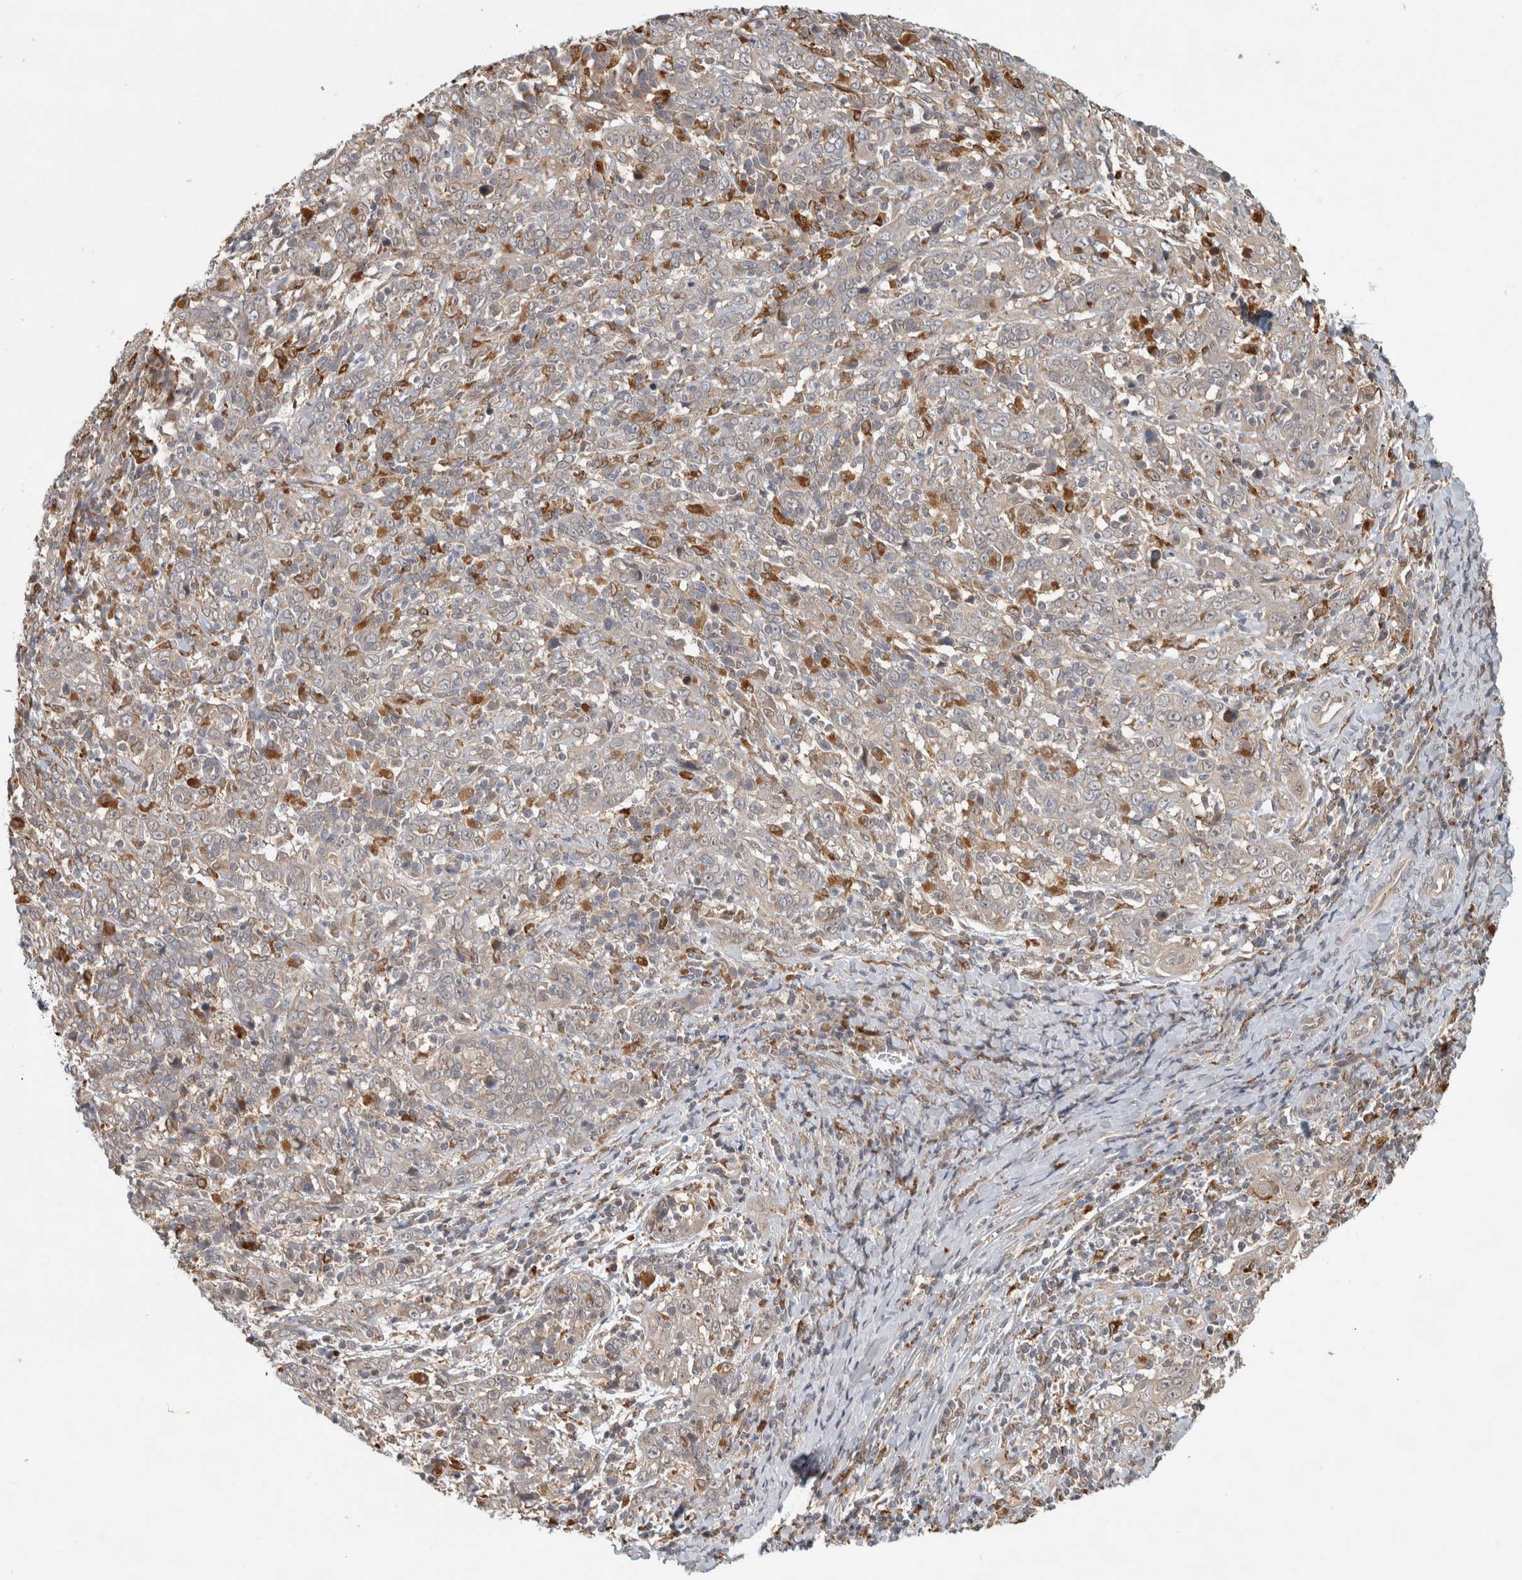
{"staining": {"intensity": "negative", "quantity": "none", "location": "none"}, "tissue": "cervical cancer", "cell_type": "Tumor cells", "image_type": "cancer", "snomed": [{"axis": "morphology", "description": "Squamous cell carcinoma, NOS"}, {"axis": "topography", "description": "Cervix"}], "caption": "Cervical cancer (squamous cell carcinoma) was stained to show a protein in brown. There is no significant positivity in tumor cells. (DAB immunohistochemistry (IHC), high magnification).", "gene": "NAB2", "patient": {"sex": "female", "age": 46}}